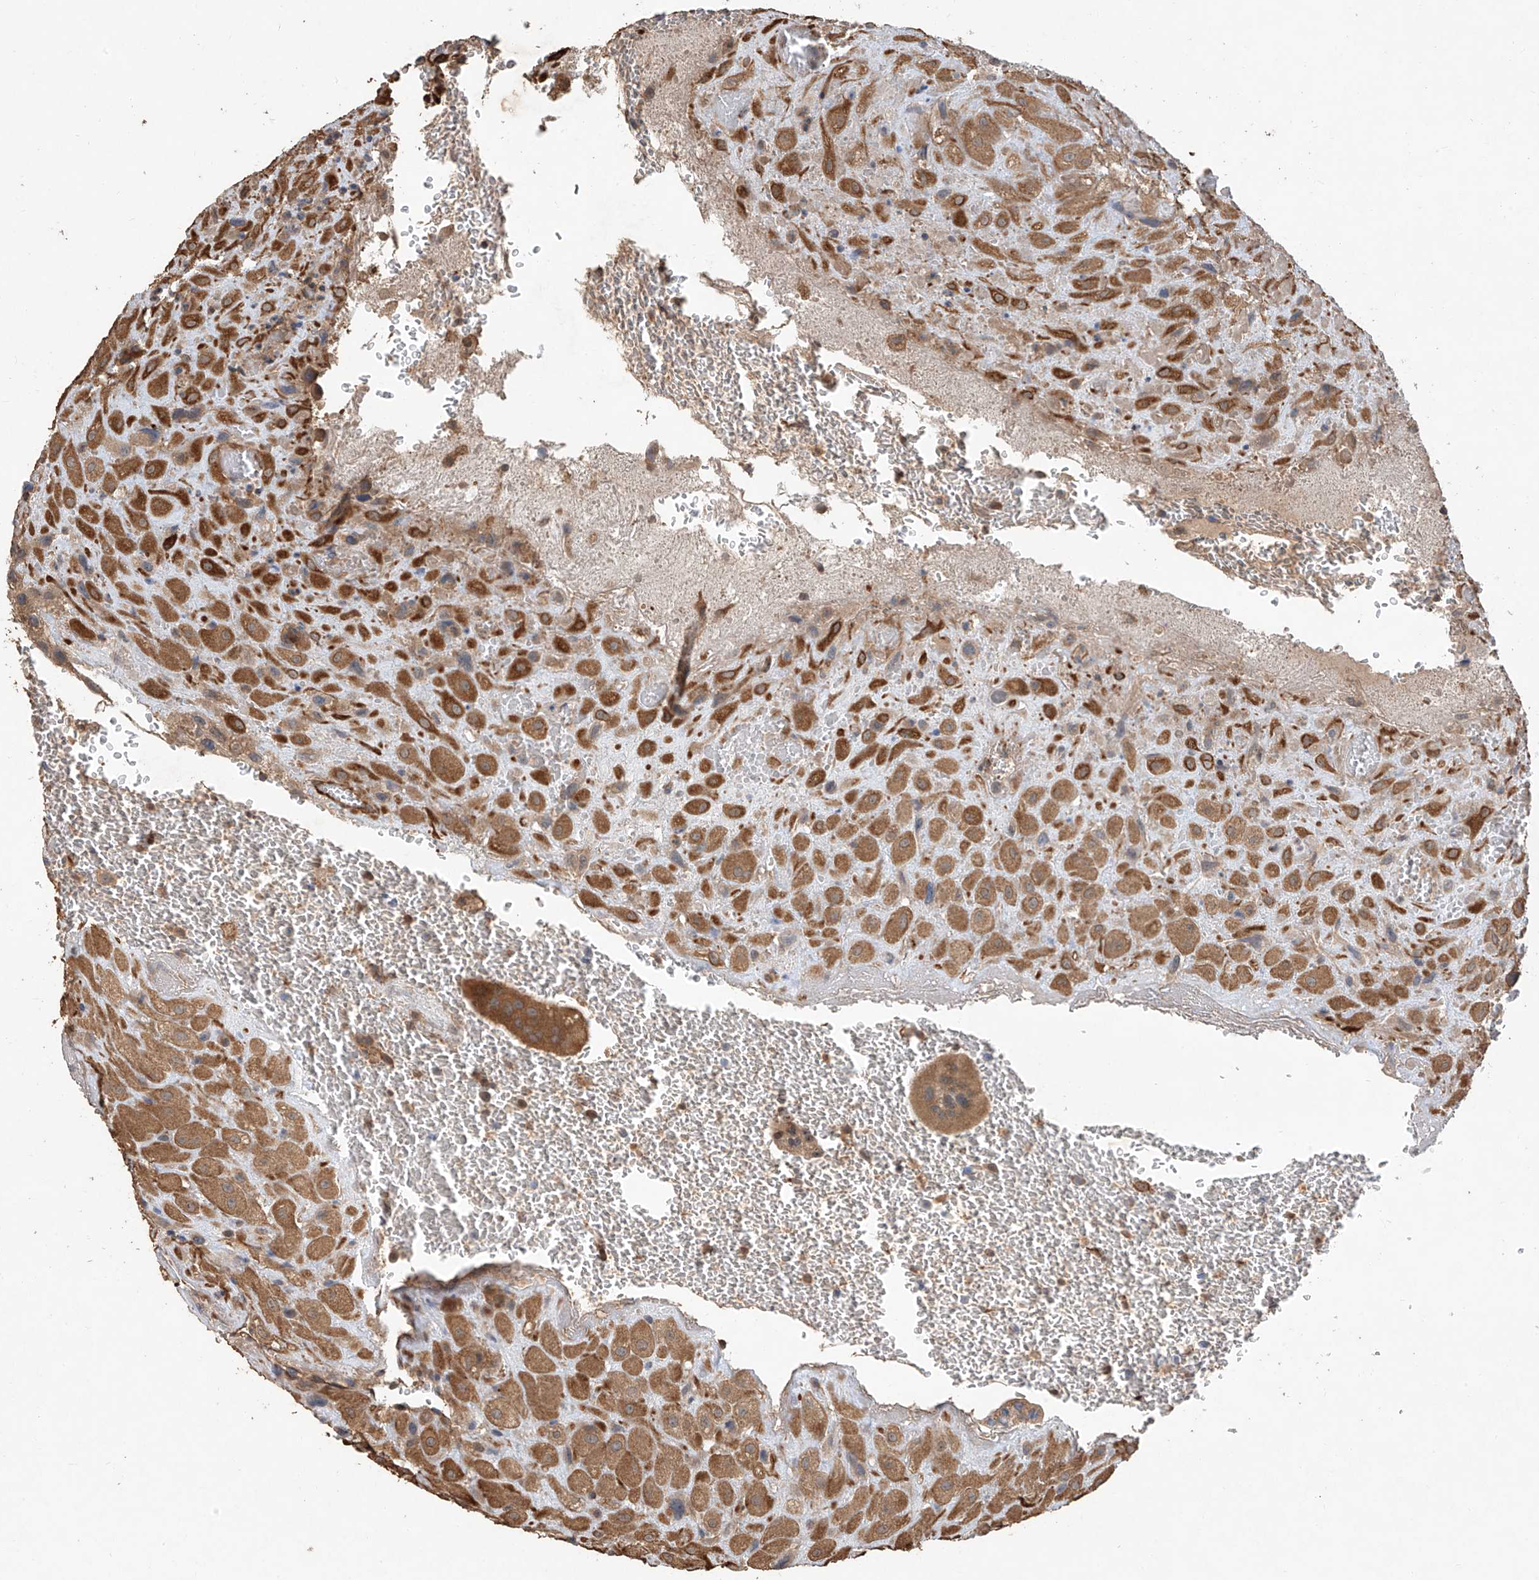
{"staining": {"intensity": "moderate", "quantity": ">75%", "location": "cytoplasmic/membranous"}, "tissue": "placenta", "cell_type": "Decidual cells", "image_type": "normal", "snomed": [{"axis": "morphology", "description": "Normal tissue, NOS"}, {"axis": "topography", "description": "Placenta"}], "caption": "High-power microscopy captured an IHC histopathology image of unremarkable placenta, revealing moderate cytoplasmic/membranous positivity in approximately >75% of decidual cells. (brown staining indicates protein expression, while blue staining denotes nuclei).", "gene": "AGBL5", "patient": {"sex": "female", "age": 35}}